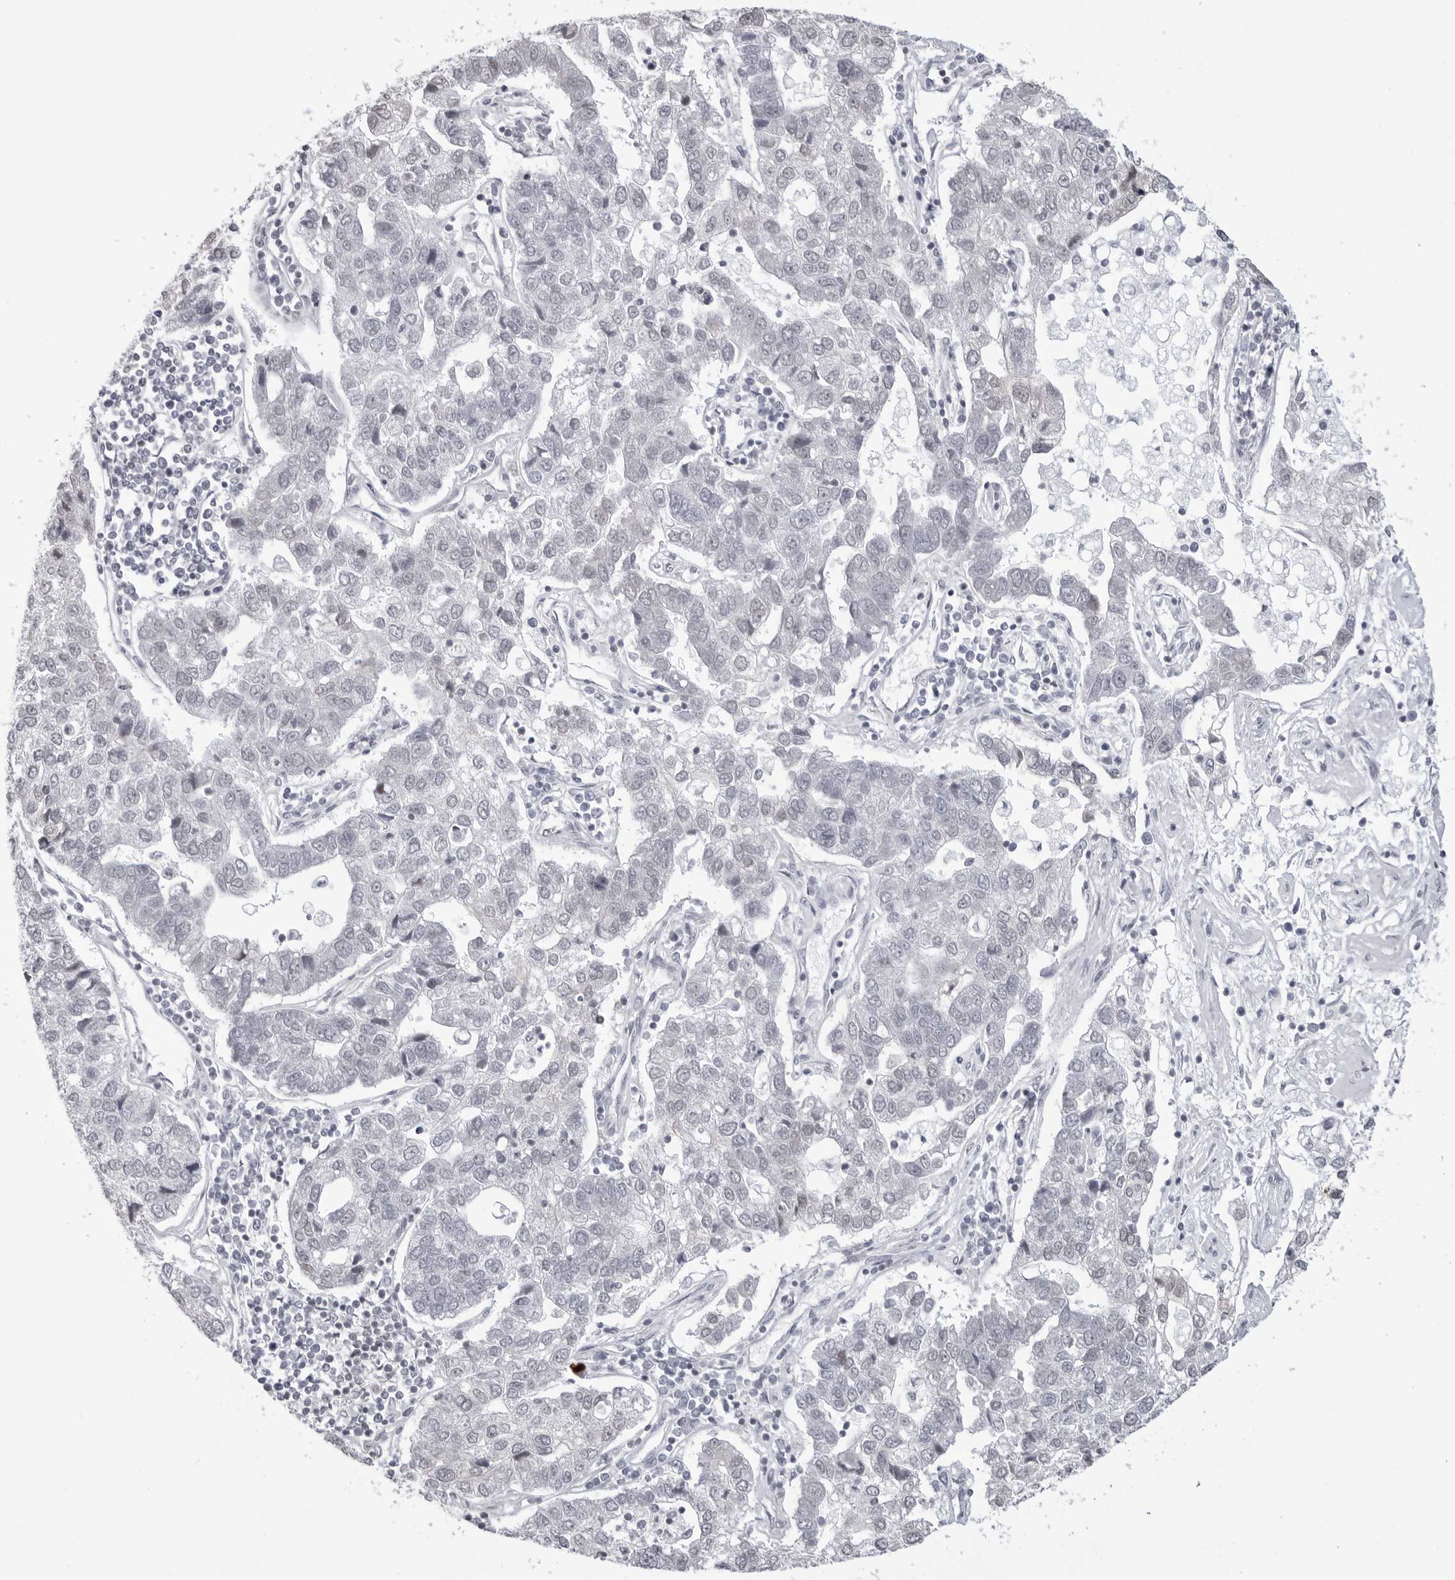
{"staining": {"intensity": "negative", "quantity": "none", "location": "none"}, "tissue": "pancreatic cancer", "cell_type": "Tumor cells", "image_type": "cancer", "snomed": [{"axis": "morphology", "description": "Adenocarcinoma, NOS"}, {"axis": "topography", "description": "Pancreas"}], "caption": "Immunohistochemistry (IHC) of pancreatic adenocarcinoma demonstrates no expression in tumor cells. Brightfield microscopy of immunohistochemistry stained with DAB (brown) and hematoxylin (blue), captured at high magnification.", "gene": "YWHAG", "patient": {"sex": "female", "age": 61}}